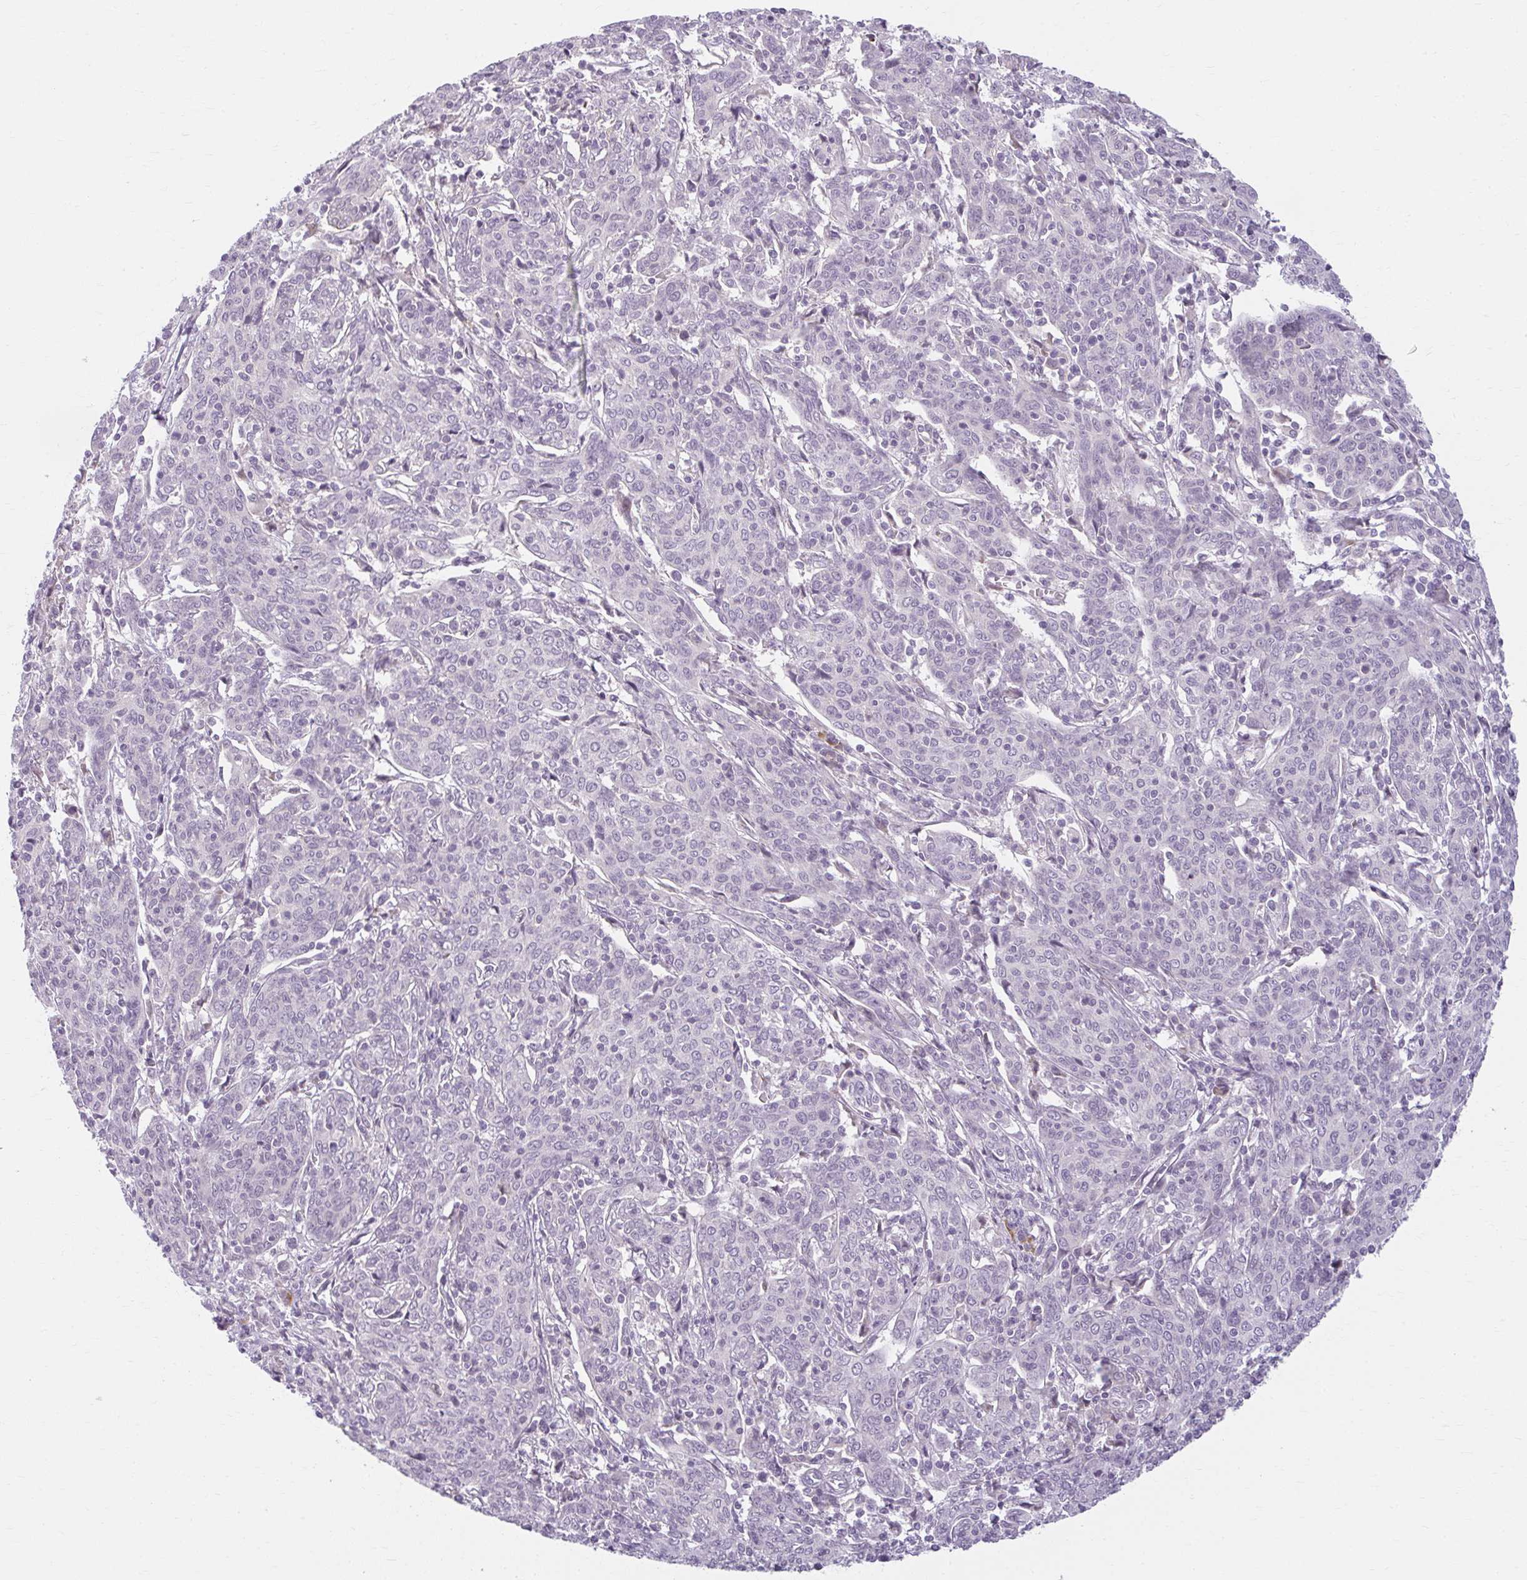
{"staining": {"intensity": "negative", "quantity": "none", "location": "none"}, "tissue": "cervical cancer", "cell_type": "Tumor cells", "image_type": "cancer", "snomed": [{"axis": "morphology", "description": "Squamous cell carcinoma, NOS"}, {"axis": "topography", "description": "Cervix"}], "caption": "Immunohistochemistry (IHC) photomicrograph of neoplastic tissue: human cervical cancer (squamous cell carcinoma) stained with DAB reveals no significant protein staining in tumor cells.", "gene": "ZFYVE26", "patient": {"sex": "female", "age": 67}}